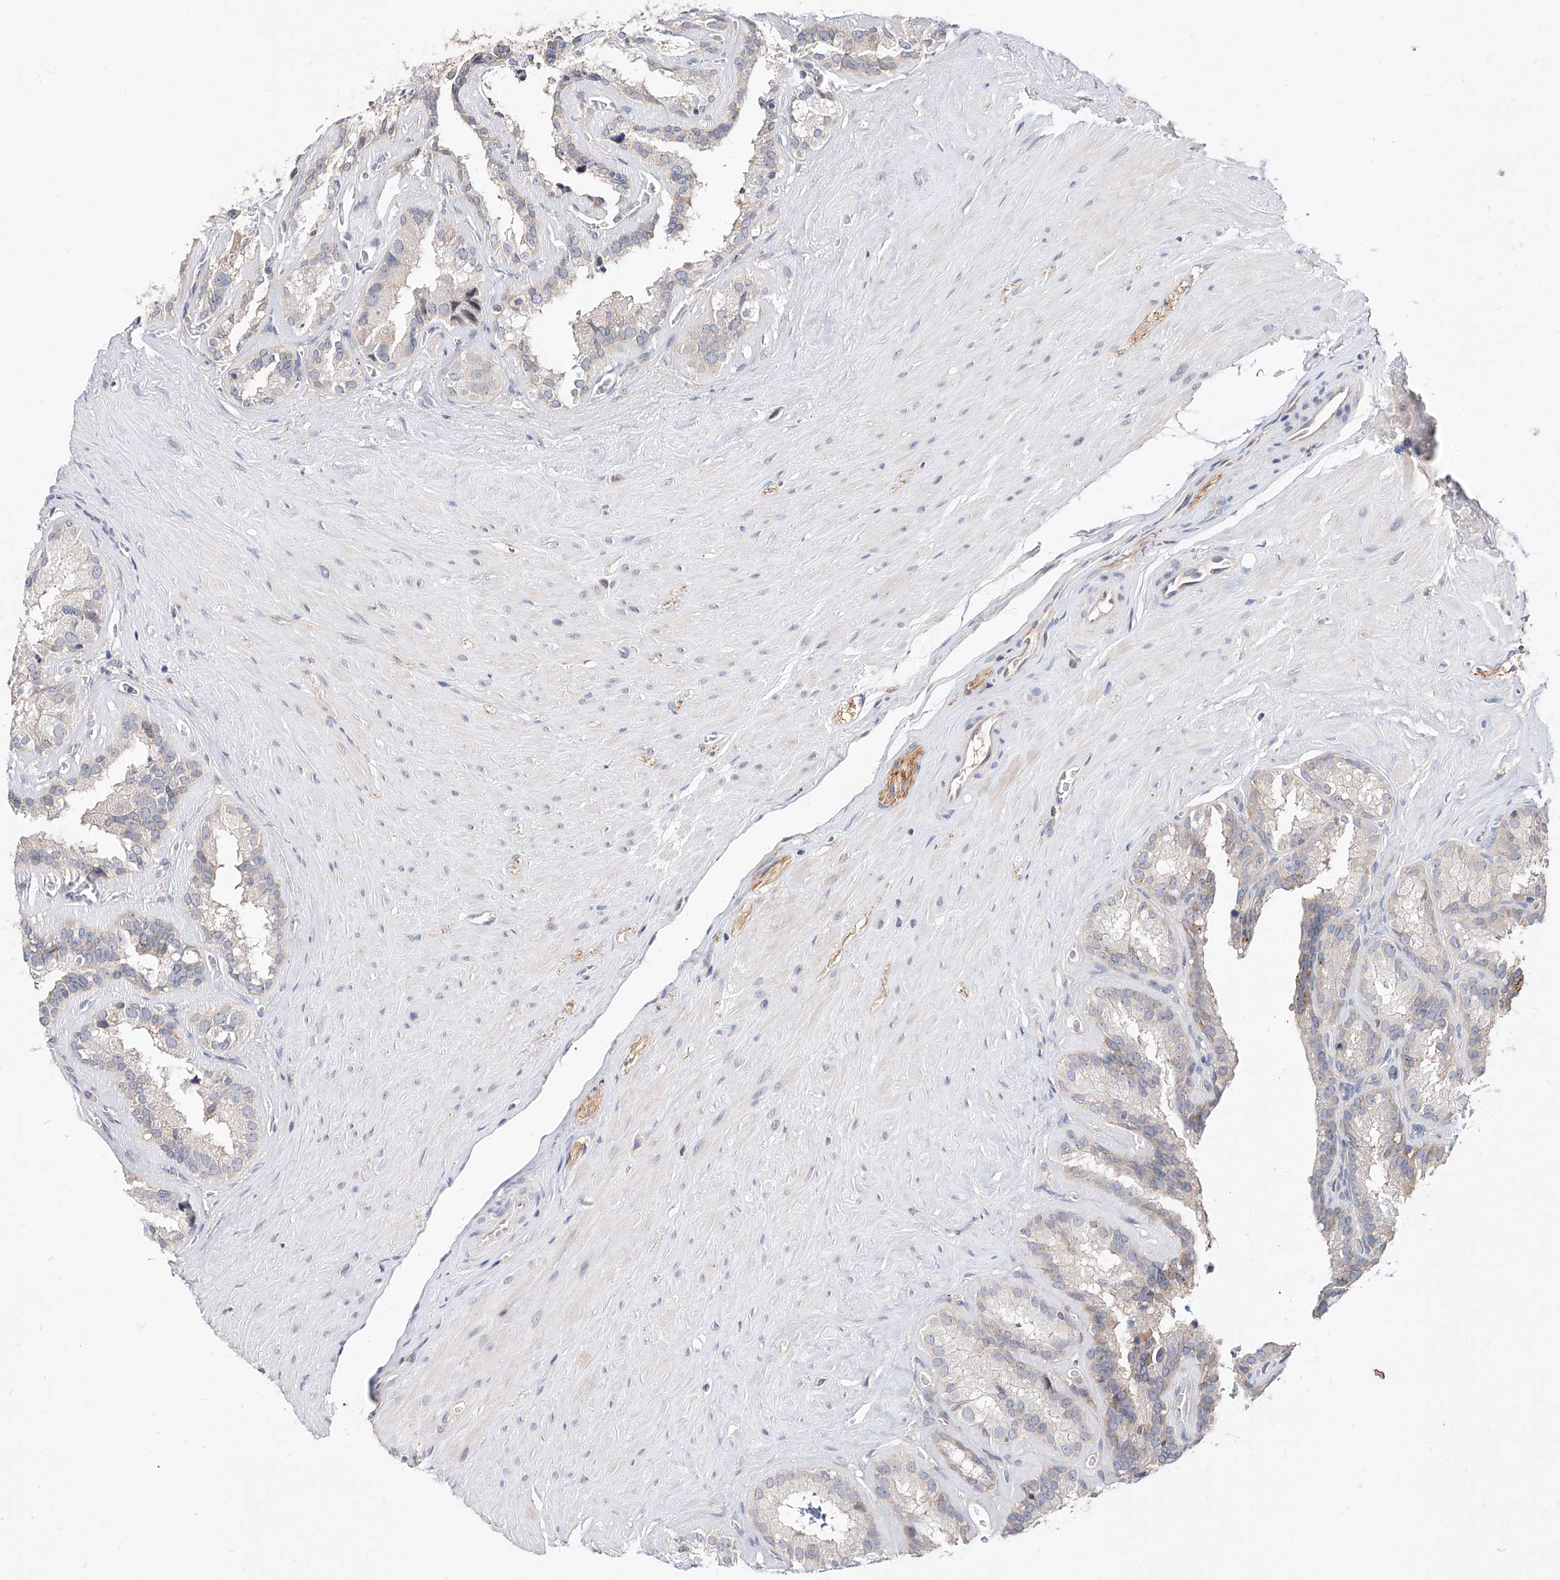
{"staining": {"intensity": "weak", "quantity": "25%-75%", "location": "cytoplasmic/membranous"}, "tissue": "seminal vesicle", "cell_type": "Glandular cells", "image_type": "normal", "snomed": [{"axis": "morphology", "description": "Normal tissue, NOS"}, {"axis": "topography", "description": "Prostate"}, {"axis": "topography", "description": "Seminal veicle"}], "caption": "Unremarkable seminal vesicle was stained to show a protein in brown. There is low levels of weak cytoplasmic/membranous expression in approximately 25%-75% of glandular cells.", "gene": "DIRAS3", "patient": {"sex": "male", "age": 59}}